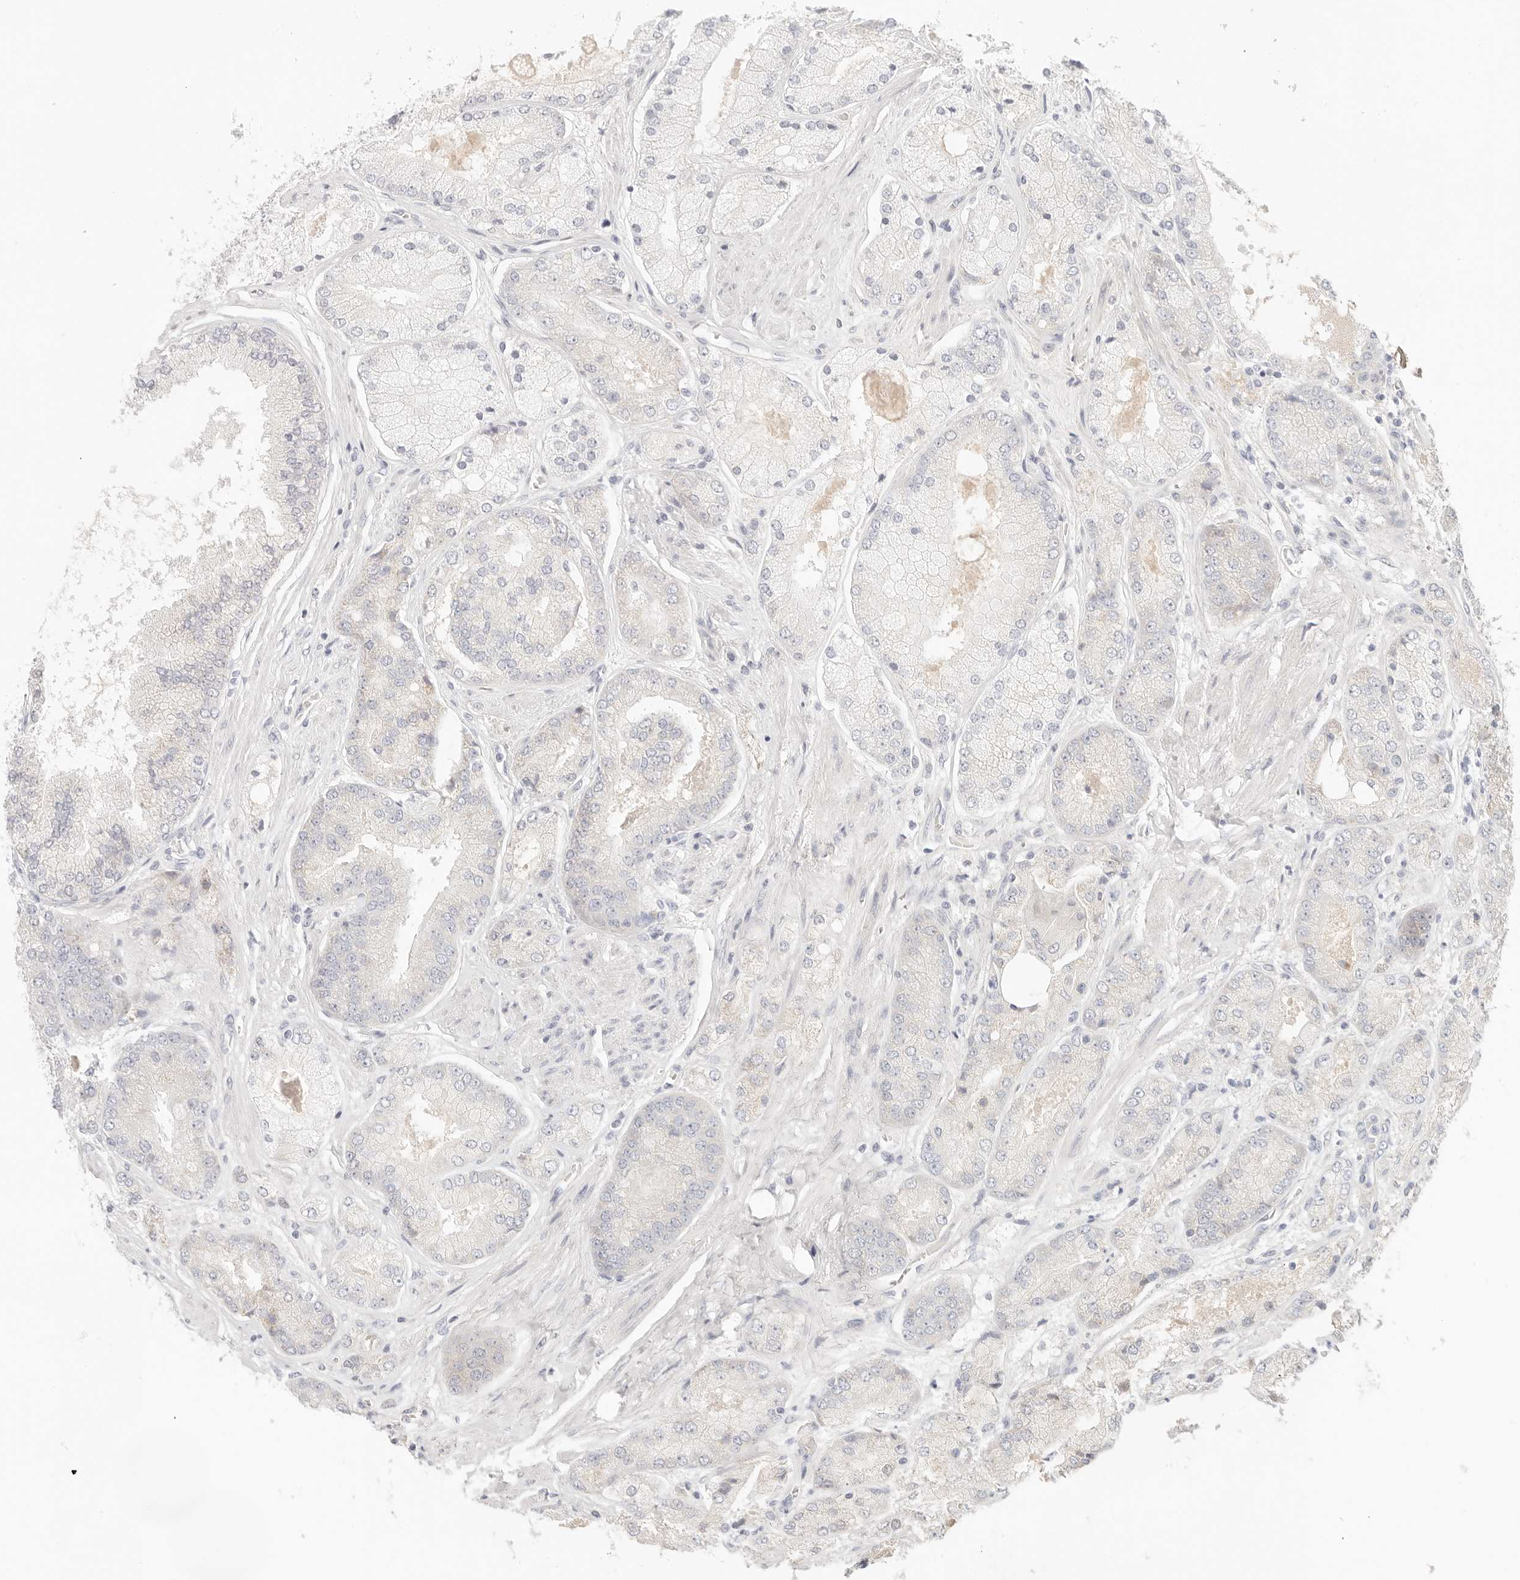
{"staining": {"intensity": "negative", "quantity": "none", "location": "none"}, "tissue": "prostate cancer", "cell_type": "Tumor cells", "image_type": "cancer", "snomed": [{"axis": "morphology", "description": "Adenocarcinoma, High grade"}, {"axis": "topography", "description": "Prostate"}], "caption": "This is an immunohistochemistry histopathology image of human prostate adenocarcinoma (high-grade). There is no expression in tumor cells.", "gene": "SPHK1", "patient": {"sex": "male", "age": 58}}